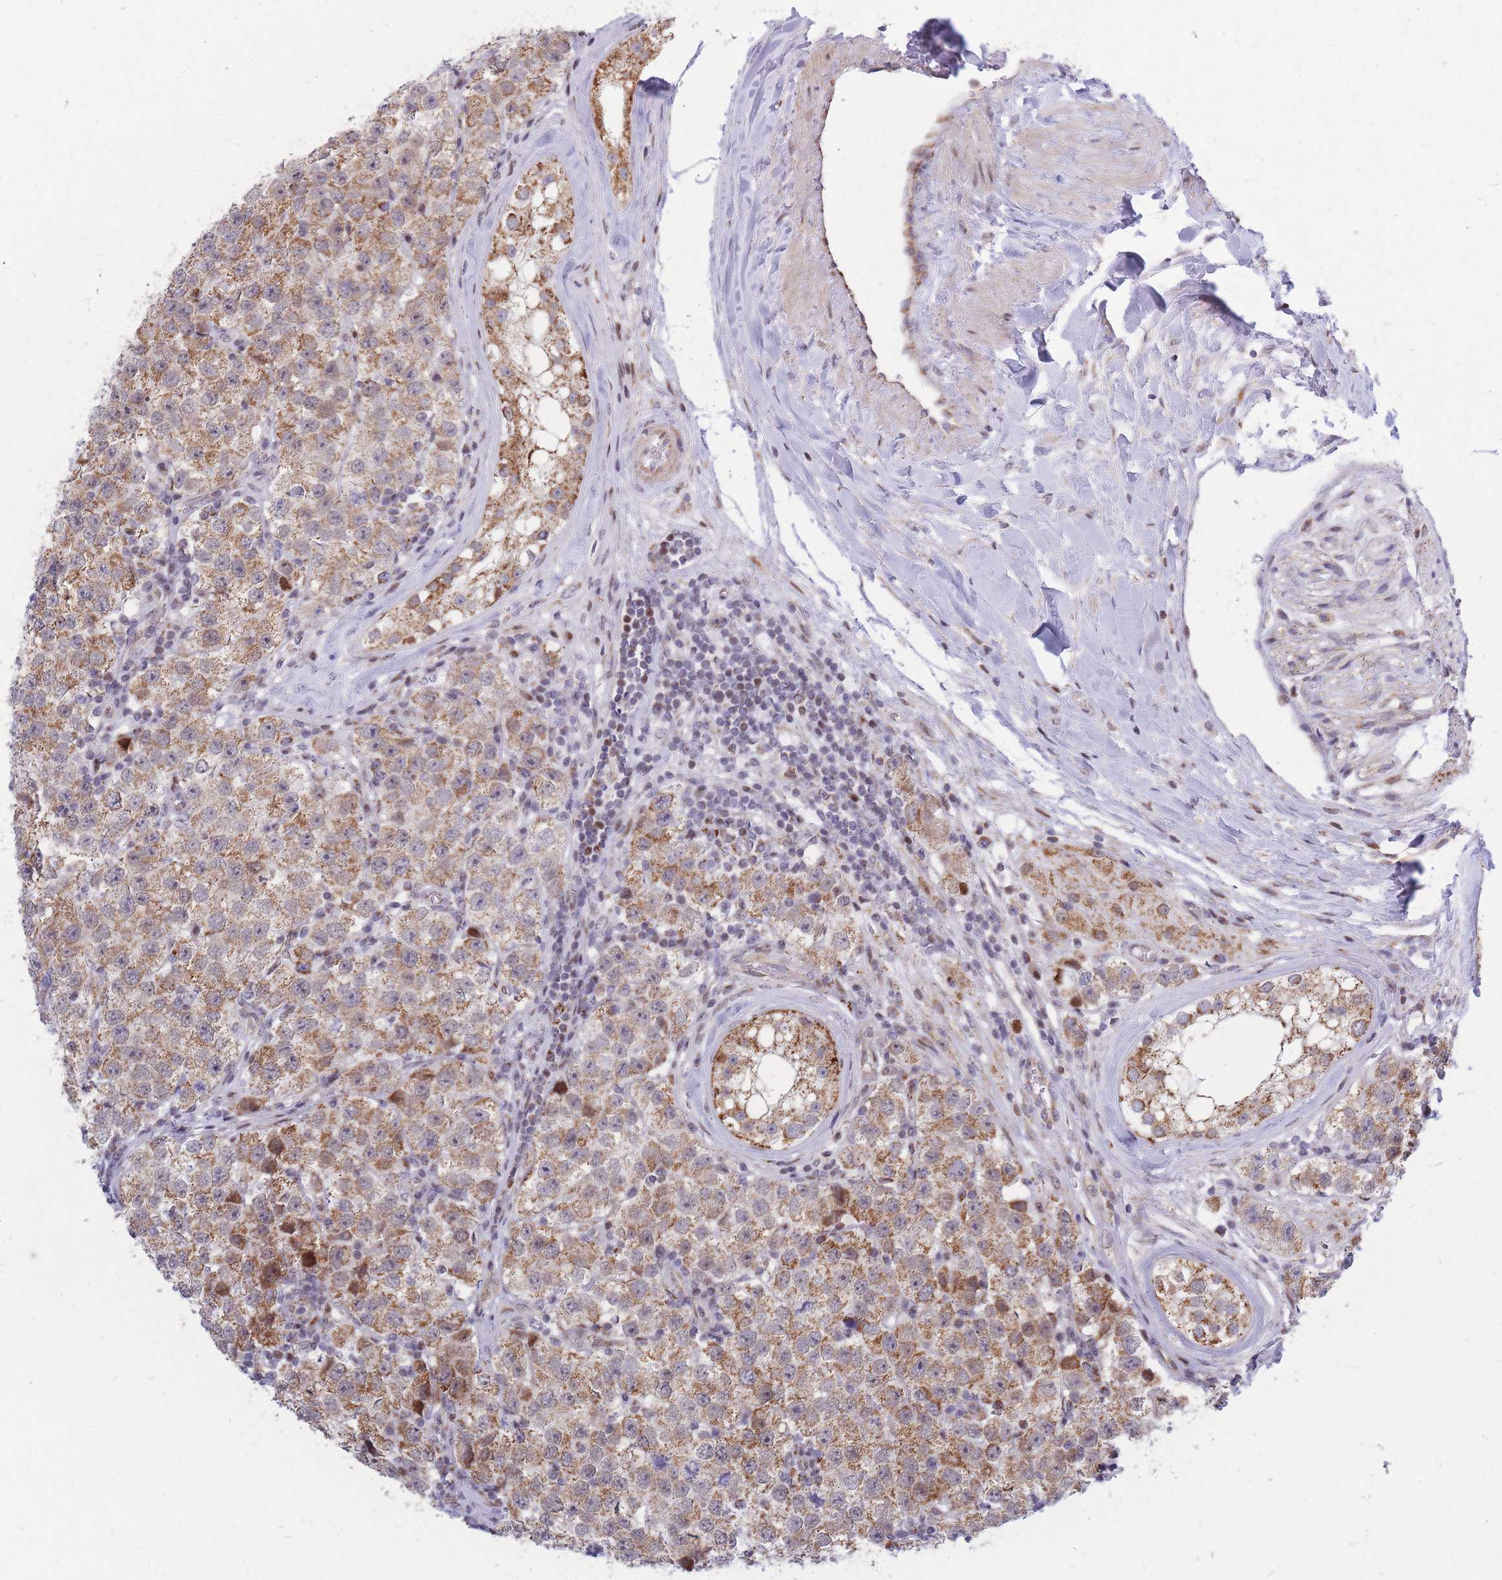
{"staining": {"intensity": "moderate", "quantity": ">75%", "location": "cytoplasmic/membranous"}, "tissue": "testis cancer", "cell_type": "Tumor cells", "image_type": "cancer", "snomed": [{"axis": "morphology", "description": "Seminoma, NOS"}, {"axis": "topography", "description": "Testis"}], "caption": "Protein staining of testis cancer (seminoma) tissue displays moderate cytoplasmic/membranous positivity in approximately >75% of tumor cells.", "gene": "MOB4", "patient": {"sex": "male", "age": 34}}